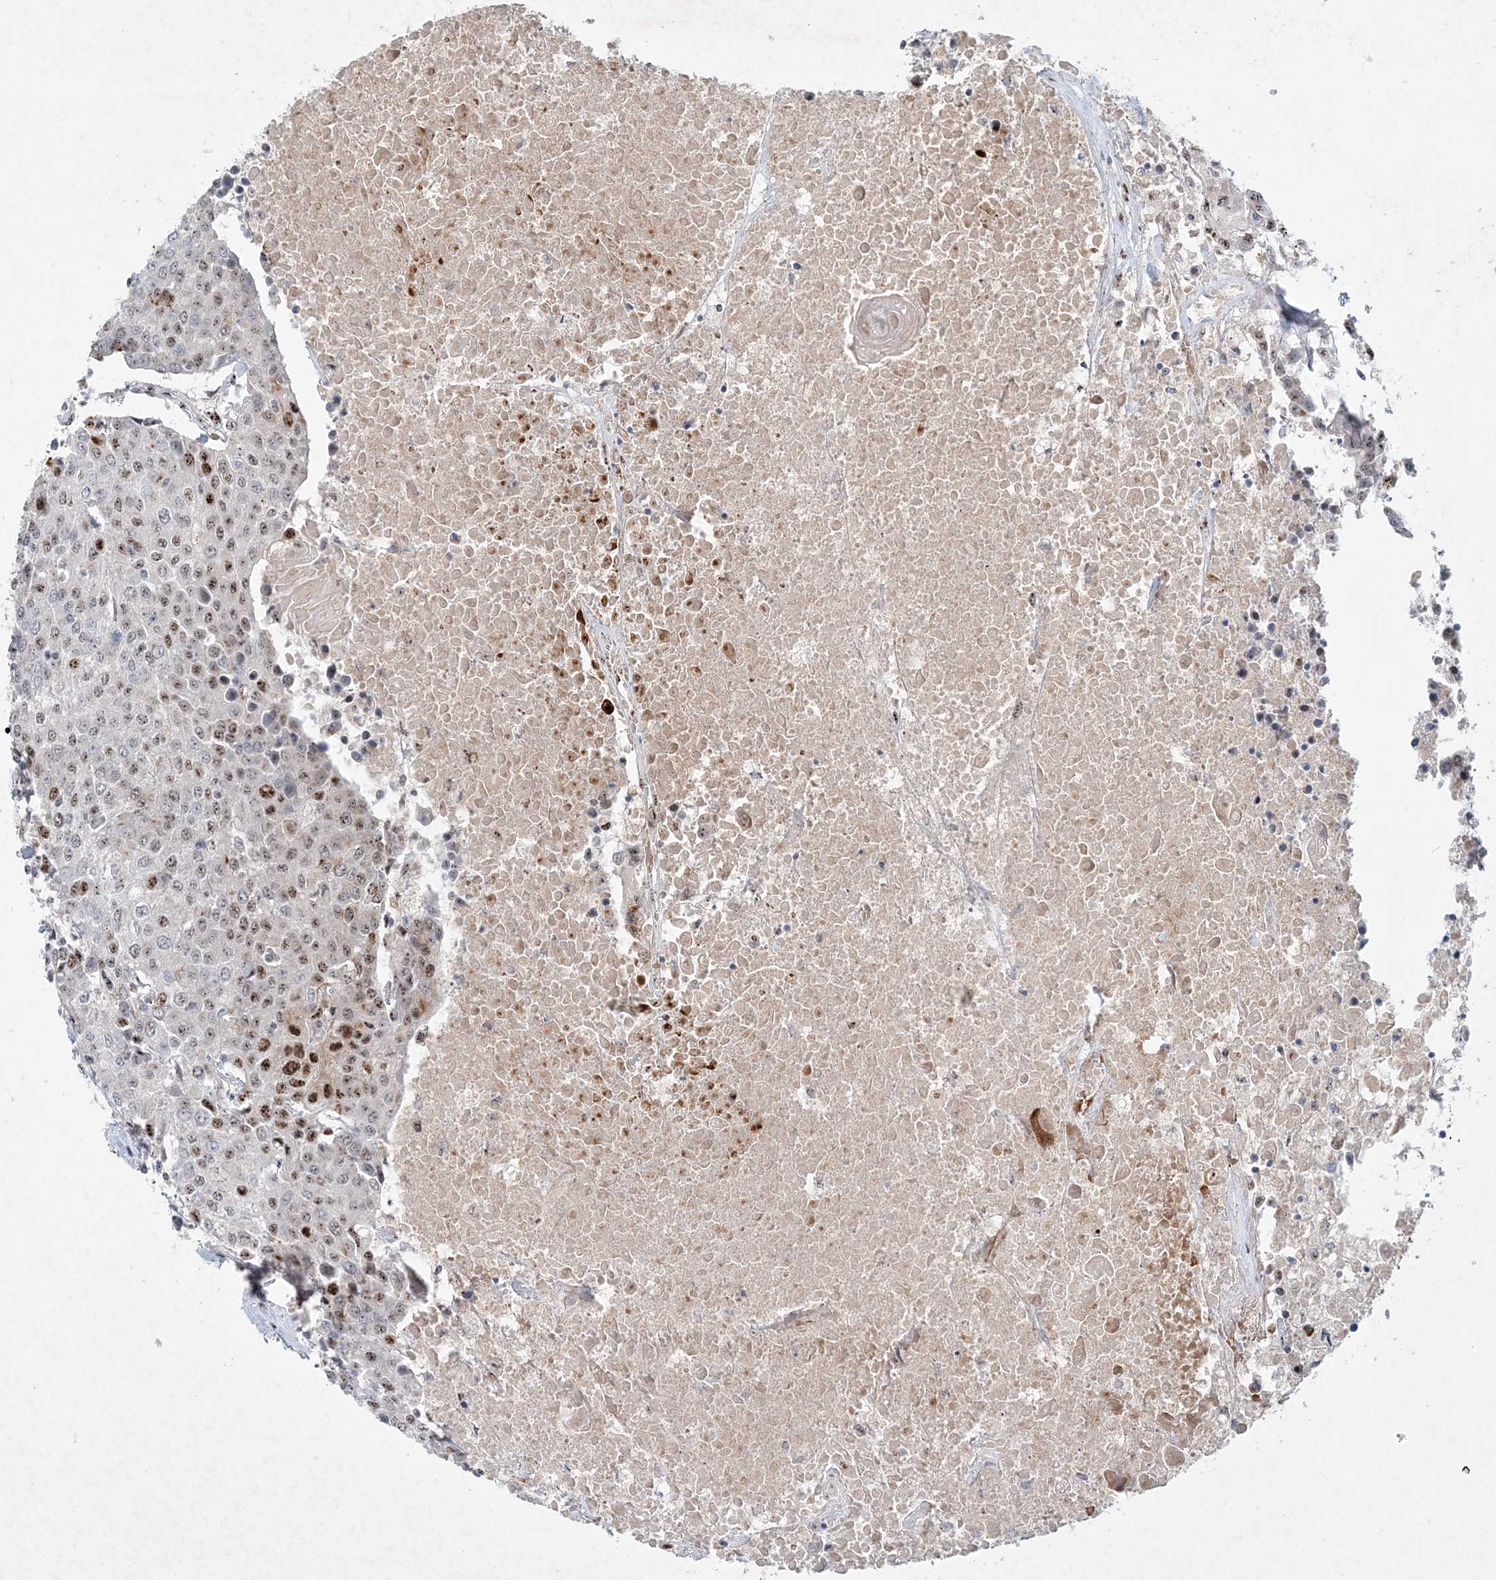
{"staining": {"intensity": "moderate", "quantity": "25%-75%", "location": "nuclear"}, "tissue": "urothelial cancer", "cell_type": "Tumor cells", "image_type": "cancer", "snomed": [{"axis": "morphology", "description": "Urothelial carcinoma, High grade"}, {"axis": "topography", "description": "Urinary bladder"}], "caption": "Human urothelial cancer stained with a protein marker shows moderate staining in tumor cells.", "gene": "GIN1", "patient": {"sex": "female", "age": 85}}